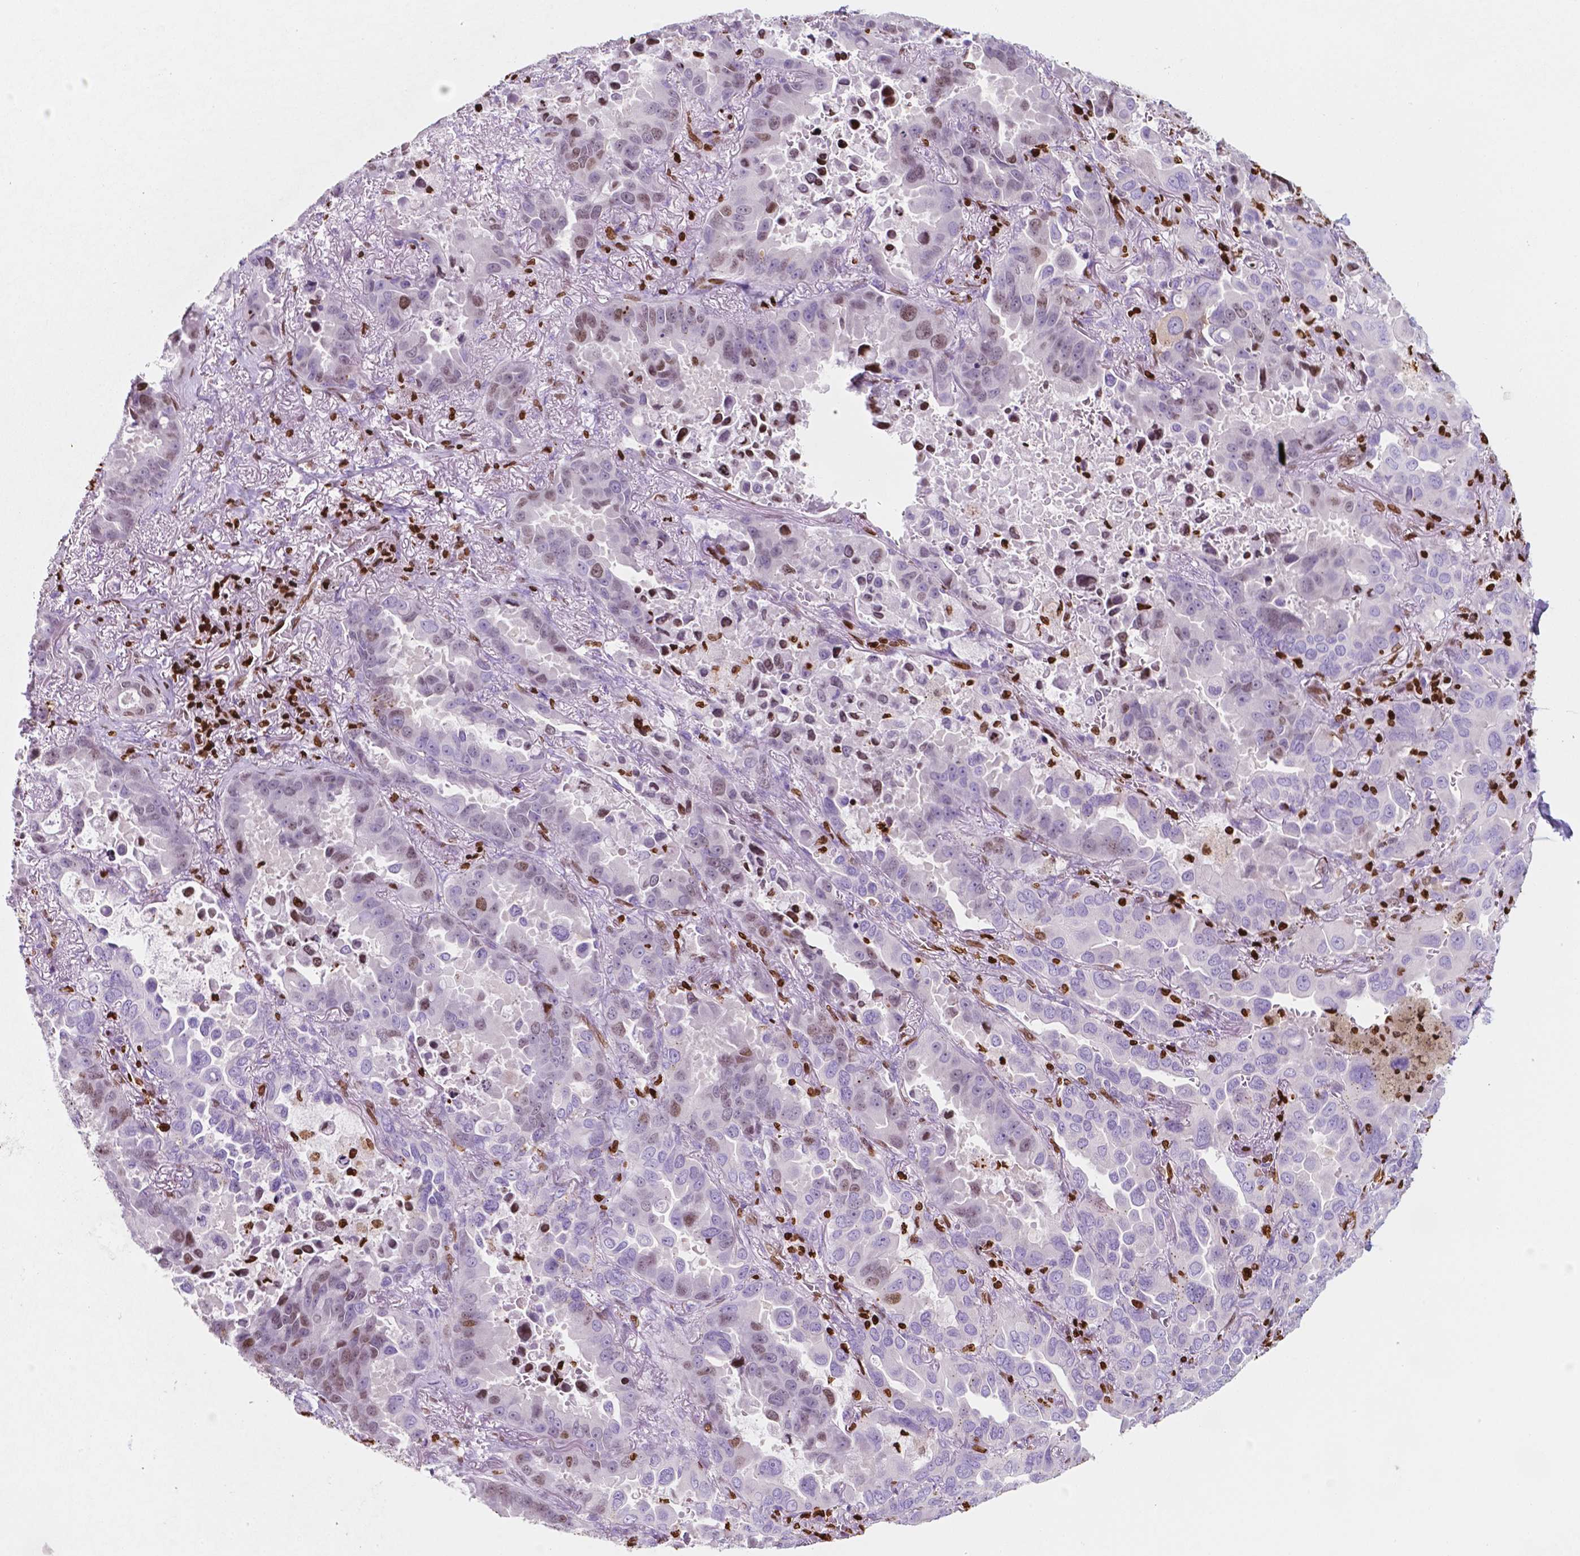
{"staining": {"intensity": "weak", "quantity": "<25%", "location": "nuclear"}, "tissue": "lung cancer", "cell_type": "Tumor cells", "image_type": "cancer", "snomed": [{"axis": "morphology", "description": "Adenocarcinoma, NOS"}, {"axis": "topography", "description": "Lung"}], "caption": "Immunohistochemistry (IHC) histopathology image of human adenocarcinoma (lung) stained for a protein (brown), which exhibits no expression in tumor cells. (Brightfield microscopy of DAB immunohistochemistry (IHC) at high magnification).", "gene": "CBY3", "patient": {"sex": "male", "age": 64}}